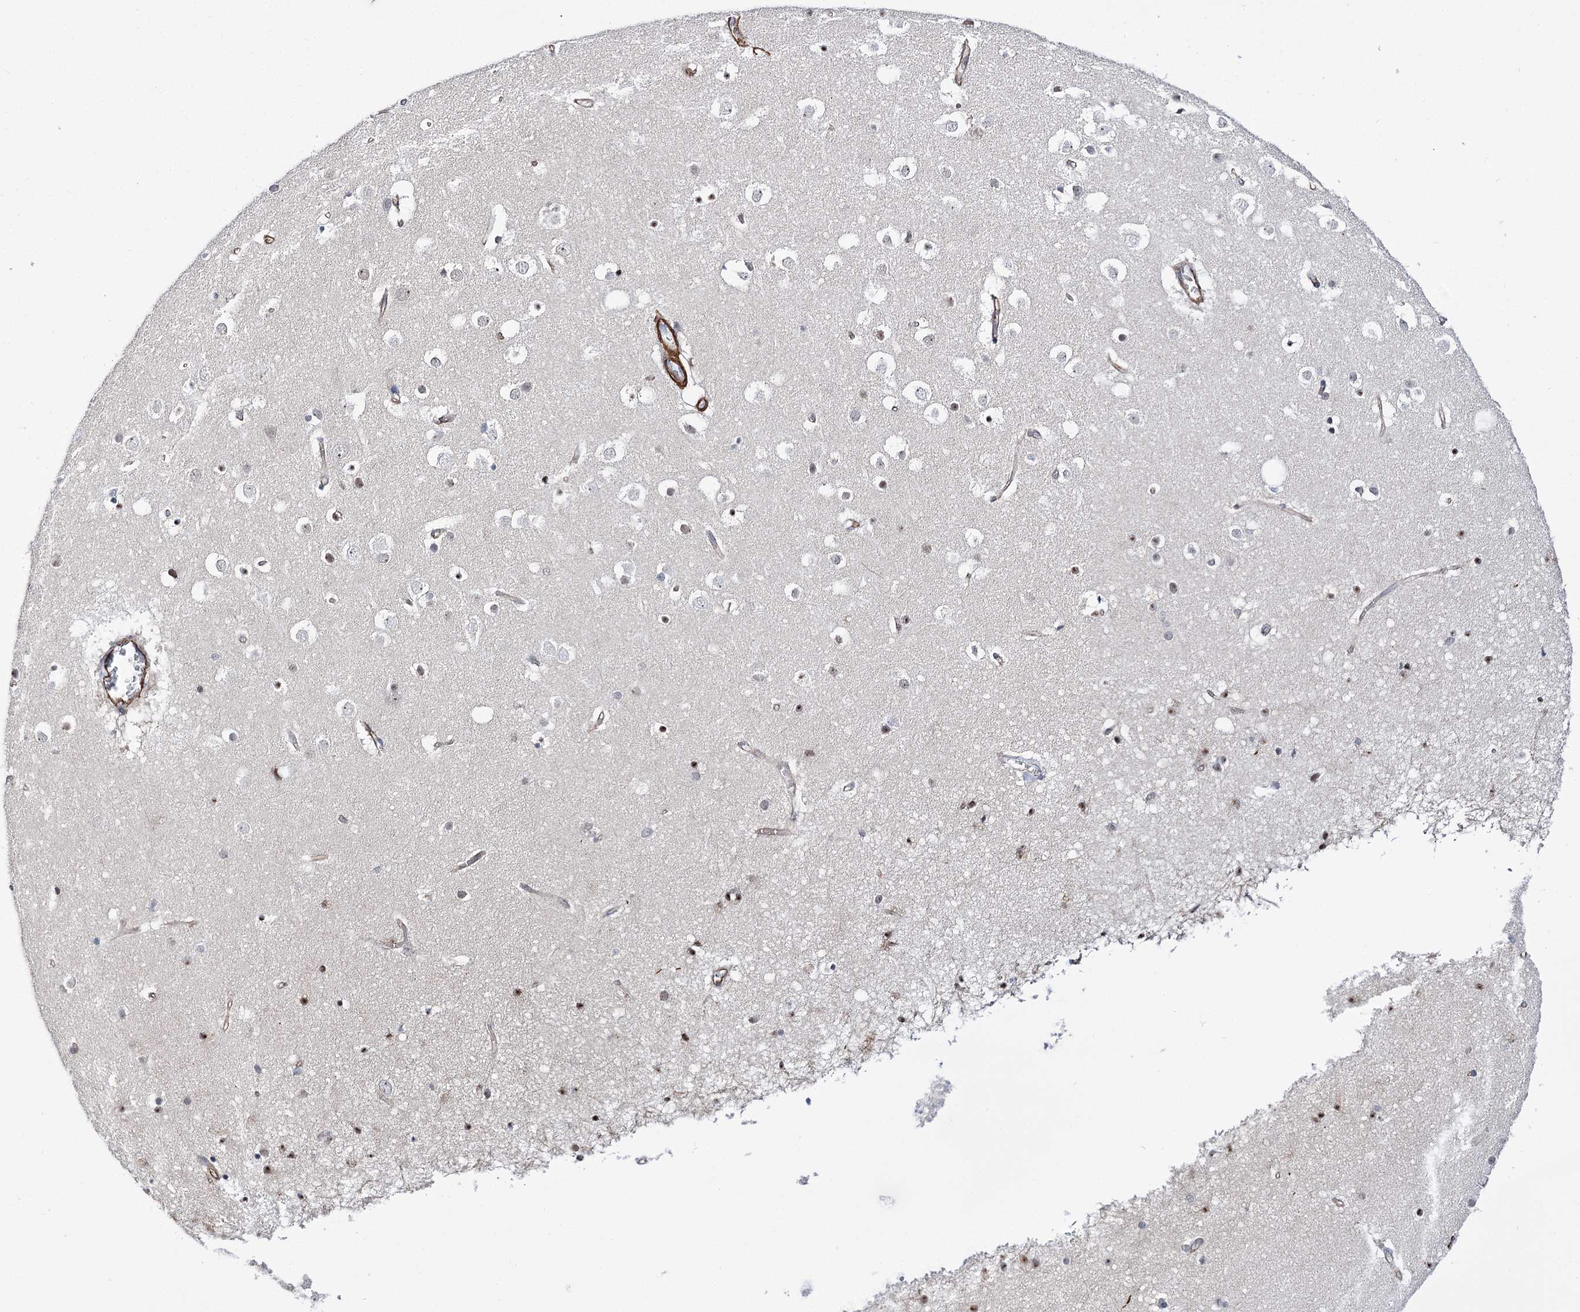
{"staining": {"intensity": "moderate", "quantity": "25%-75%", "location": "cytoplasmic/membranous"}, "tissue": "cerebral cortex", "cell_type": "Endothelial cells", "image_type": "normal", "snomed": [{"axis": "morphology", "description": "Normal tissue, NOS"}, {"axis": "topography", "description": "Cerebral cortex"}], "caption": "Immunohistochemical staining of benign cerebral cortex exhibits medium levels of moderate cytoplasmic/membranous expression in about 25%-75% of endothelial cells. Ihc stains the protein of interest in brown and the nuclei are stained blue.", "gene": "WASHC3", "patient": {"sex": "male", "age": 54}}